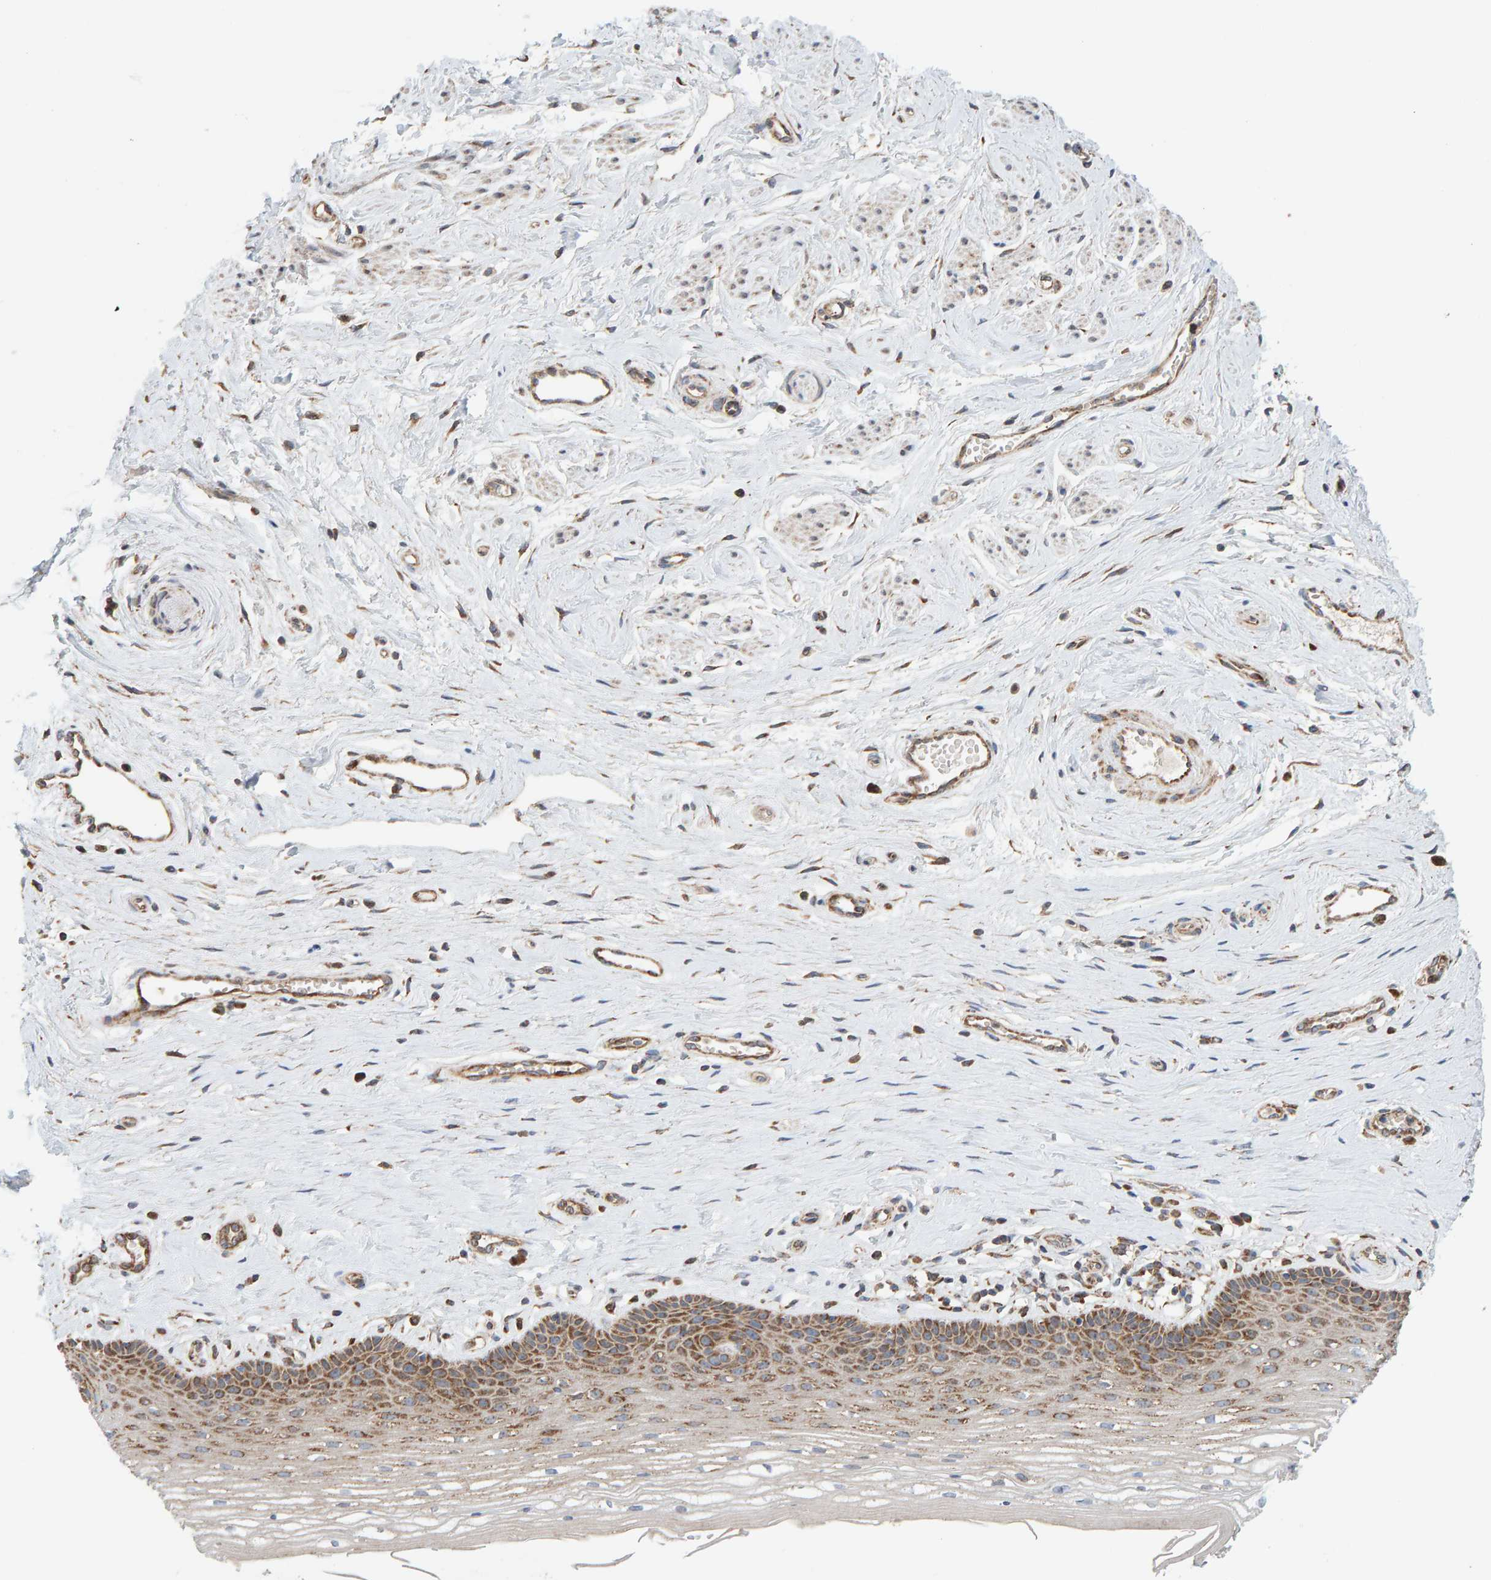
{"staining": {"intensity": "moderate", "quantity": ">75%", "location": "cytoplasmic/membranous"}, "tissue": "vagina", "cell_type": "Squamous epithelial cells", "image_type": "normal", "snomed": [{"axis": "morphology", "description": "Normal tissue, NOS"}, {"axis": "topography", "description": "Vagina"}], "caption": "Vagina stained with a brown dye reveals moderate cytoplasmic/membranous positive expression in approximately >75% of squamous epithelial cells.", "gene": "MRPL45", "patient": {"sex": "female", "age": 46}}